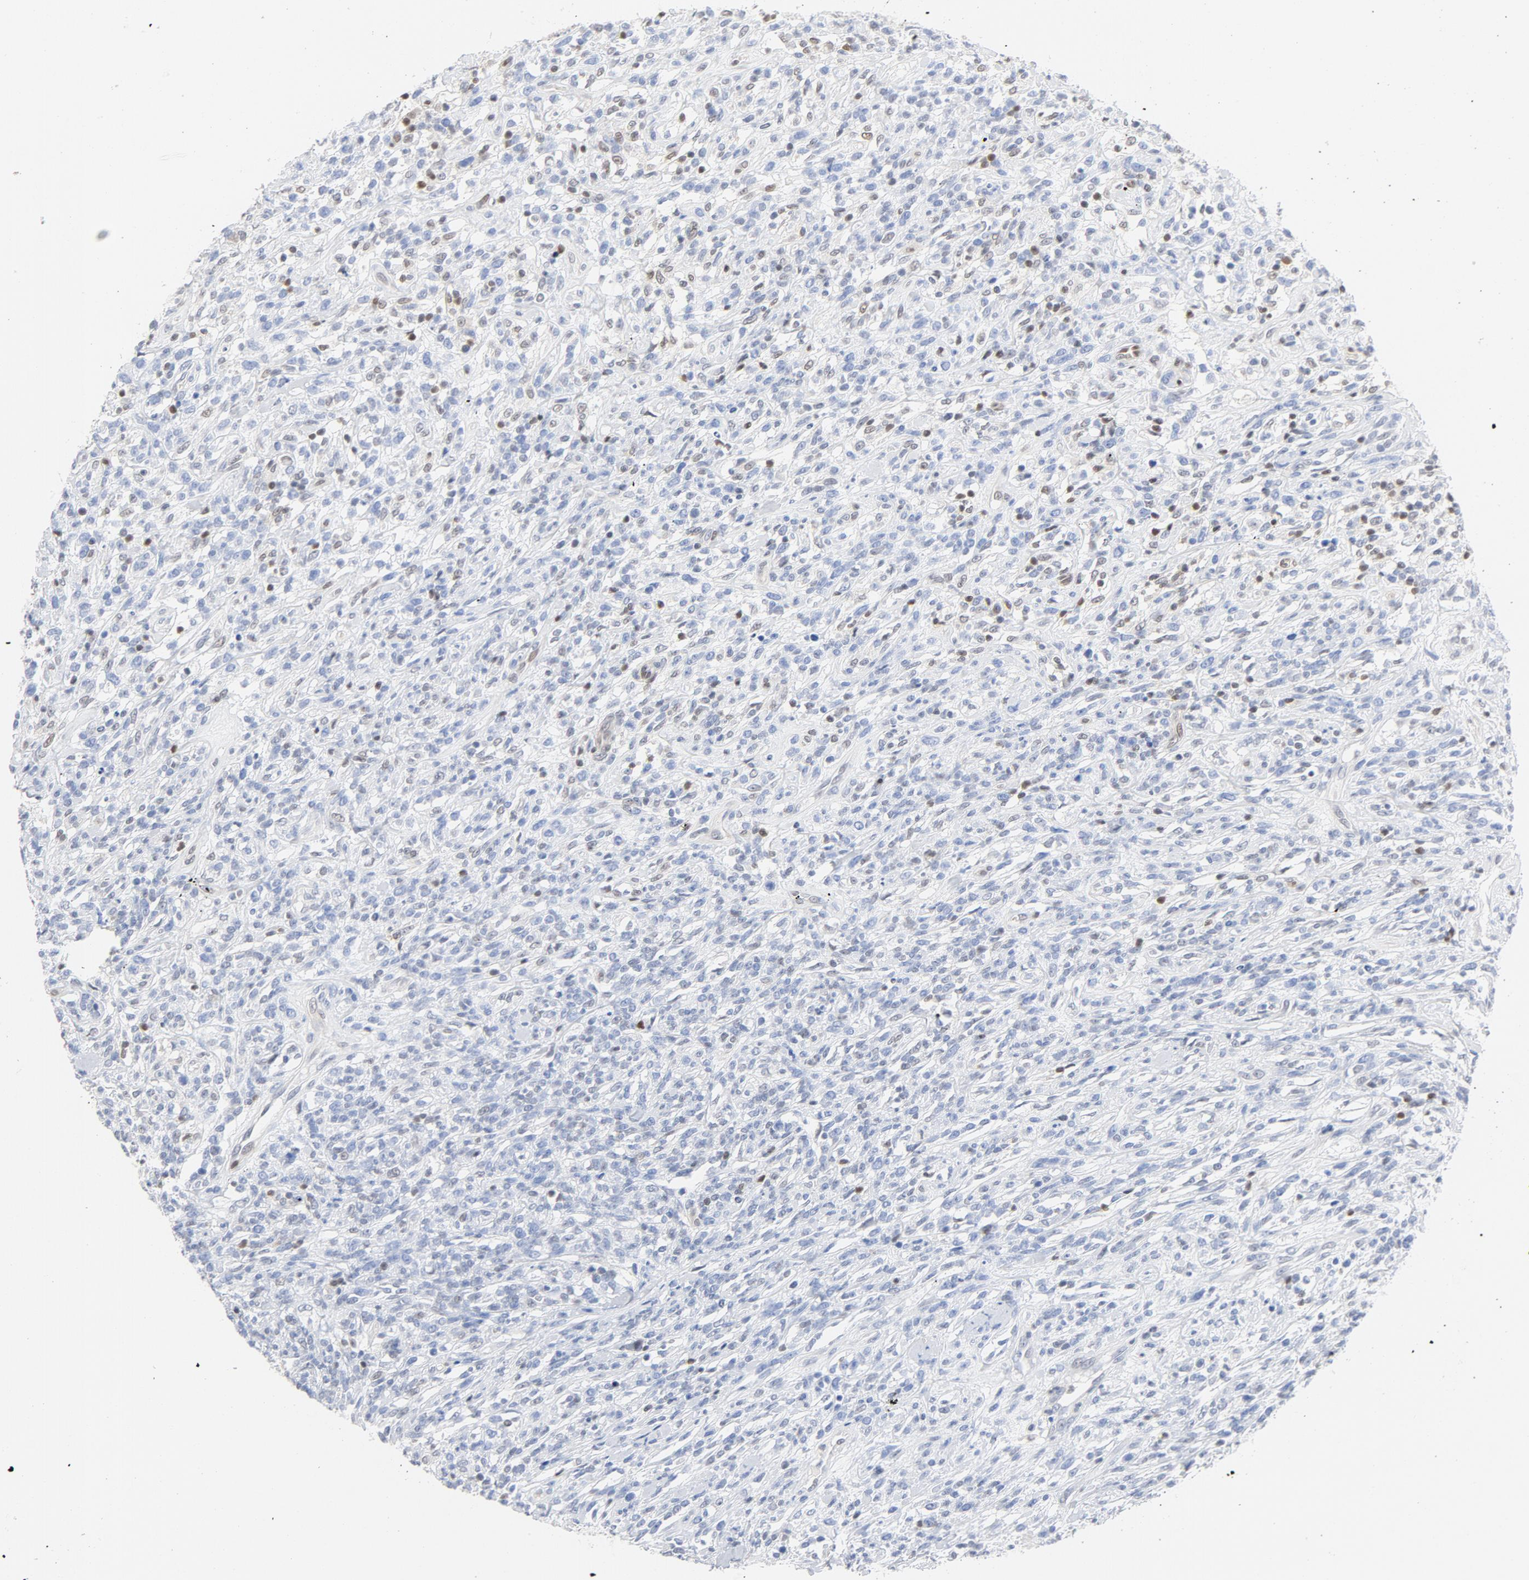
{"staining": {"intensity": "moderate", "quantity": "<25%", "location": "nuclear"}, "tissue": "lymphoma", "cell_type": "Tumor cells", "image_type": "cancer", "snomed": [{"axis": "morphology", "description": "Malignant lymphoma, non-Hodgkin's type, High grade"}, {"axis": "topography", "description": "Lymph node"}], "caption": "Protein expression analysis of lymphoma exhibits moderate nuclear positivity in about <25% of tumor cells.", "gene": "CDKN1B", "patient": {"sex": "female", "age": 73}}